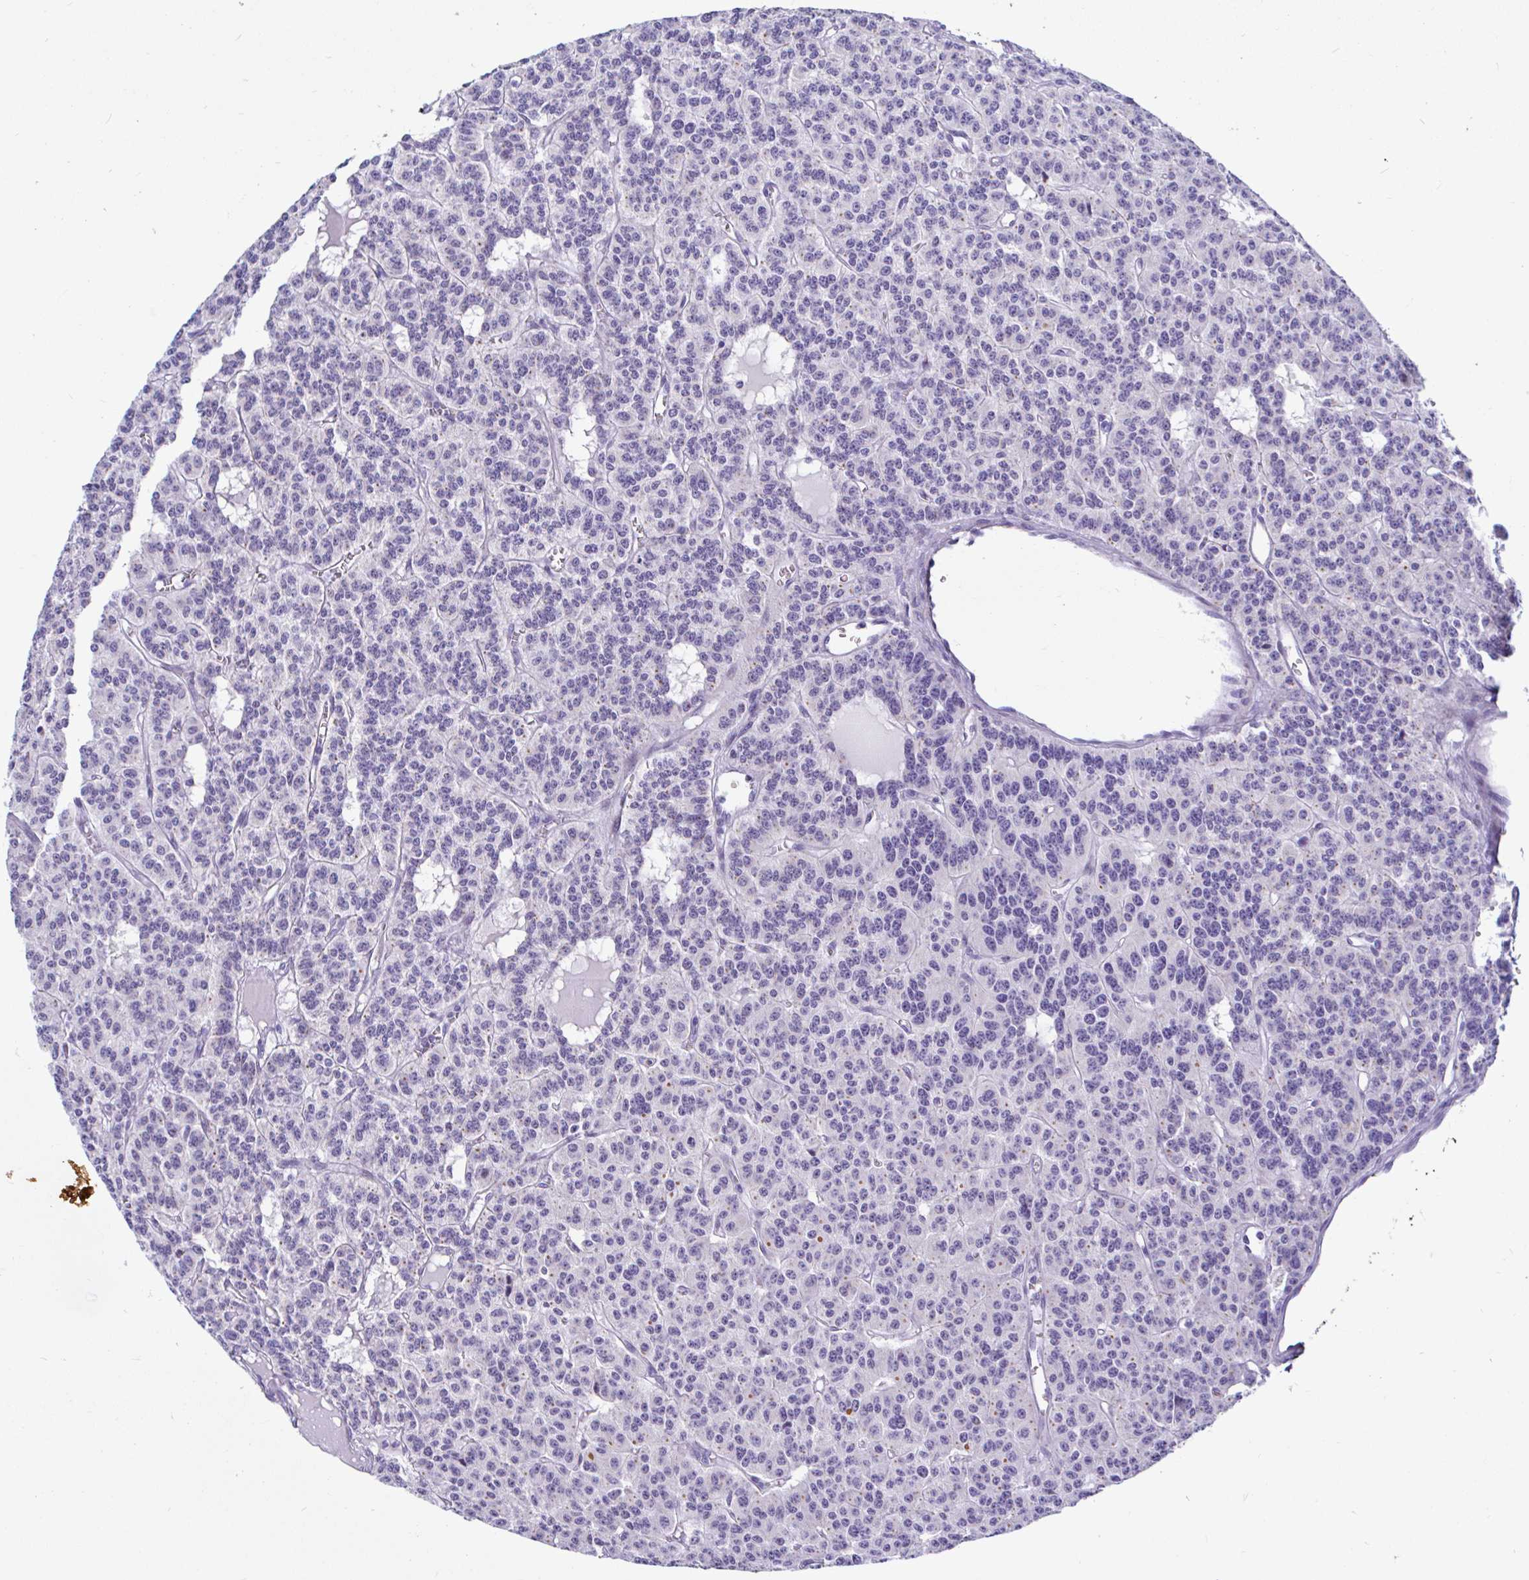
{"staining": {"intensity": "negative", "quantity": "none", "location": "none"}, "tissue": "carcinoid", "cell_type": "Tumor cells", "image_type": "cancer", "snomed": [{"axis": "morphology", "description": "Carcinoid, malignant, NOS"}, {"axis": "topography", "description": "Lung"}], "caption": "IHC photomicrograph of neoplastic tissue: carcinoid stained with DAB (3,3'-diaminobenzidine) exhibits no significant protein positivity in tumor cells.", "gene": "NBPF3", "patient": {"sex": "female", "age": 71}}